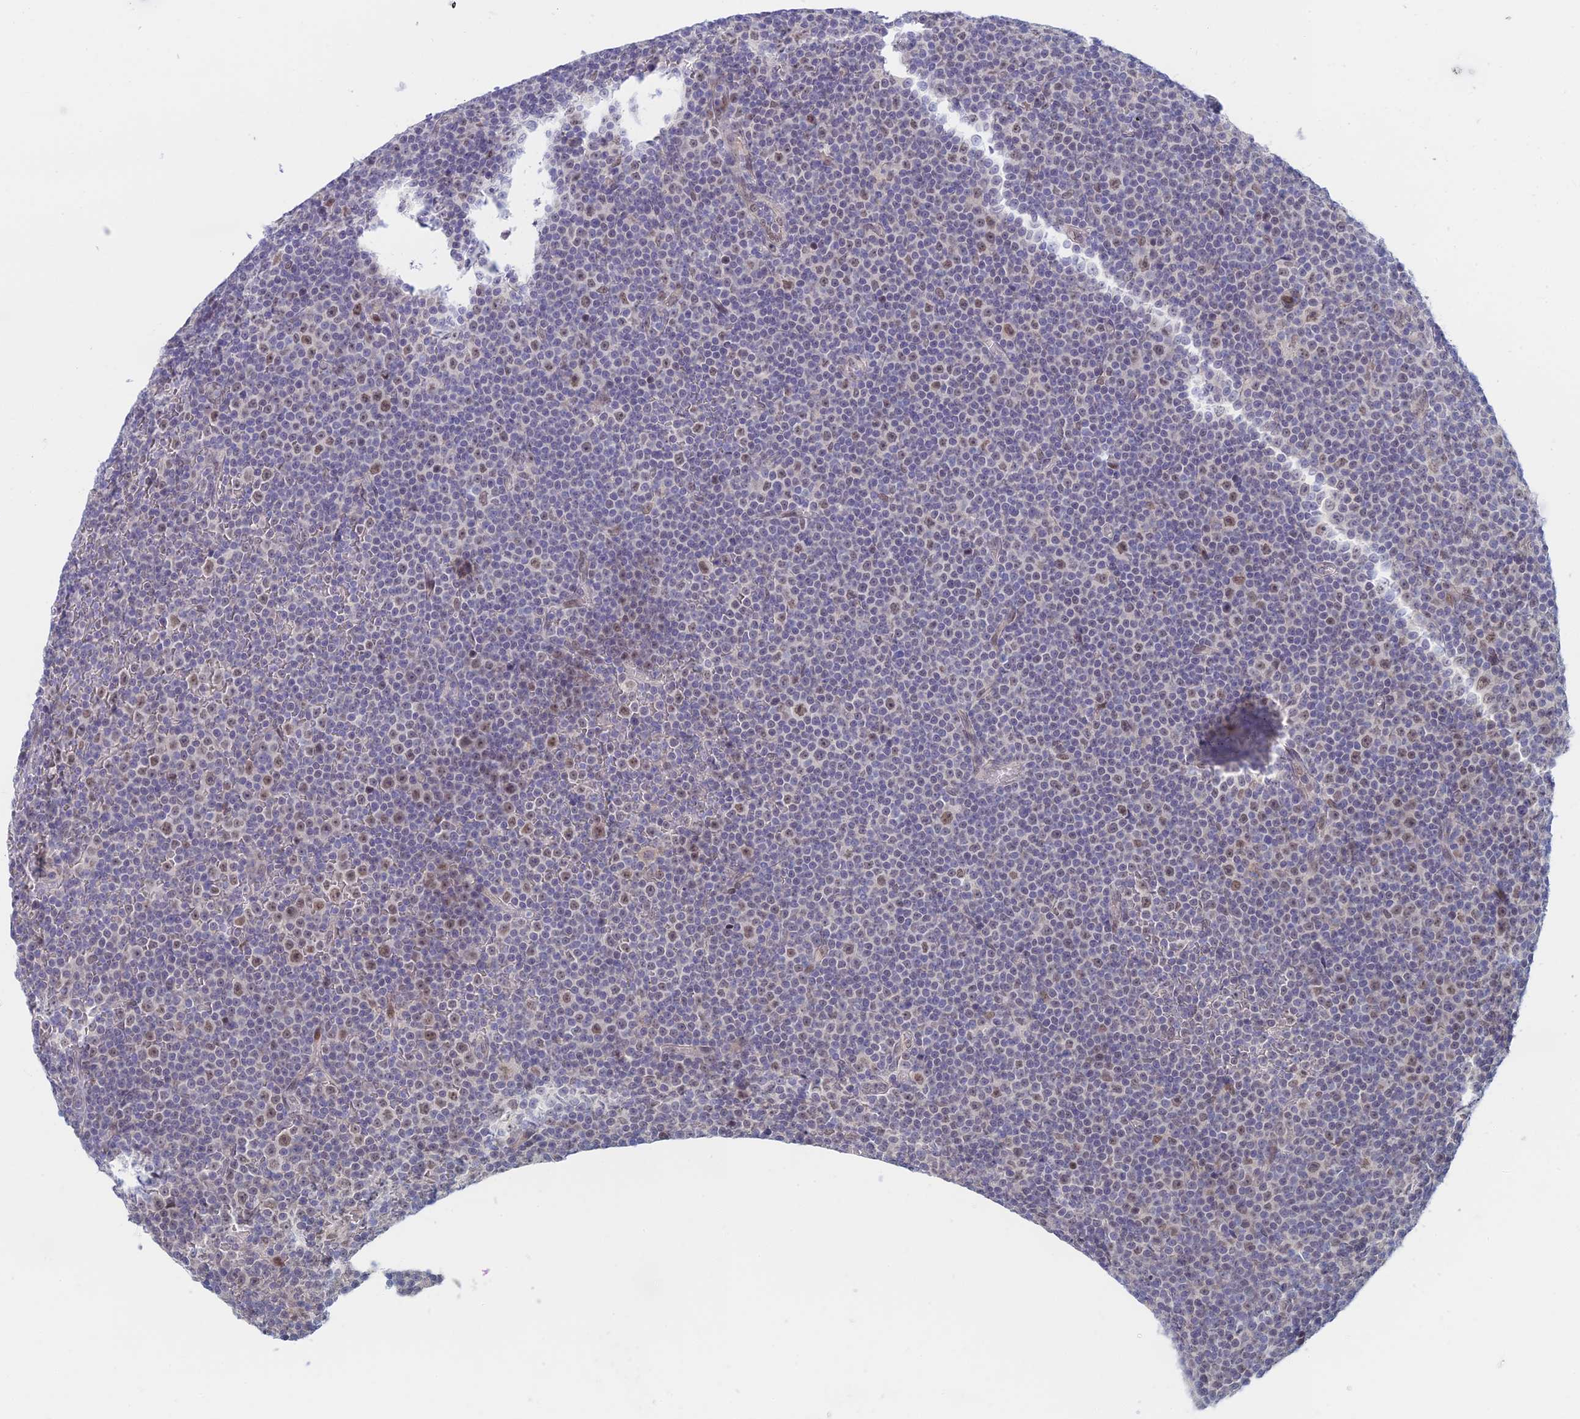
{"staining": {"intensity": "moderate", "quantity": "<25%", "location": "nuclear"}, "tissue": "lymphoma", "cell_type": "Tumor cells", "image_type": "cancer", "snomed": [{"axis": "morphology", "description": "Malignant lymphoma, non-Hodgkin's type, Low grade"}, {"axis": "topography", "description": "Lymph node"}], "caption": "Lymphoma tissue exhibits moderate nuclear staining in approximately <25% of tumor cells, visualized by immunohistochemistry. (Stains: DAB (3,3'-diaminobenzidine) in brown, nuclei in blue, Microscopy: brightfield microscopy at high magnification).", "gene": "ZUP1", "patient": {"sex": "female", "age": 67}}